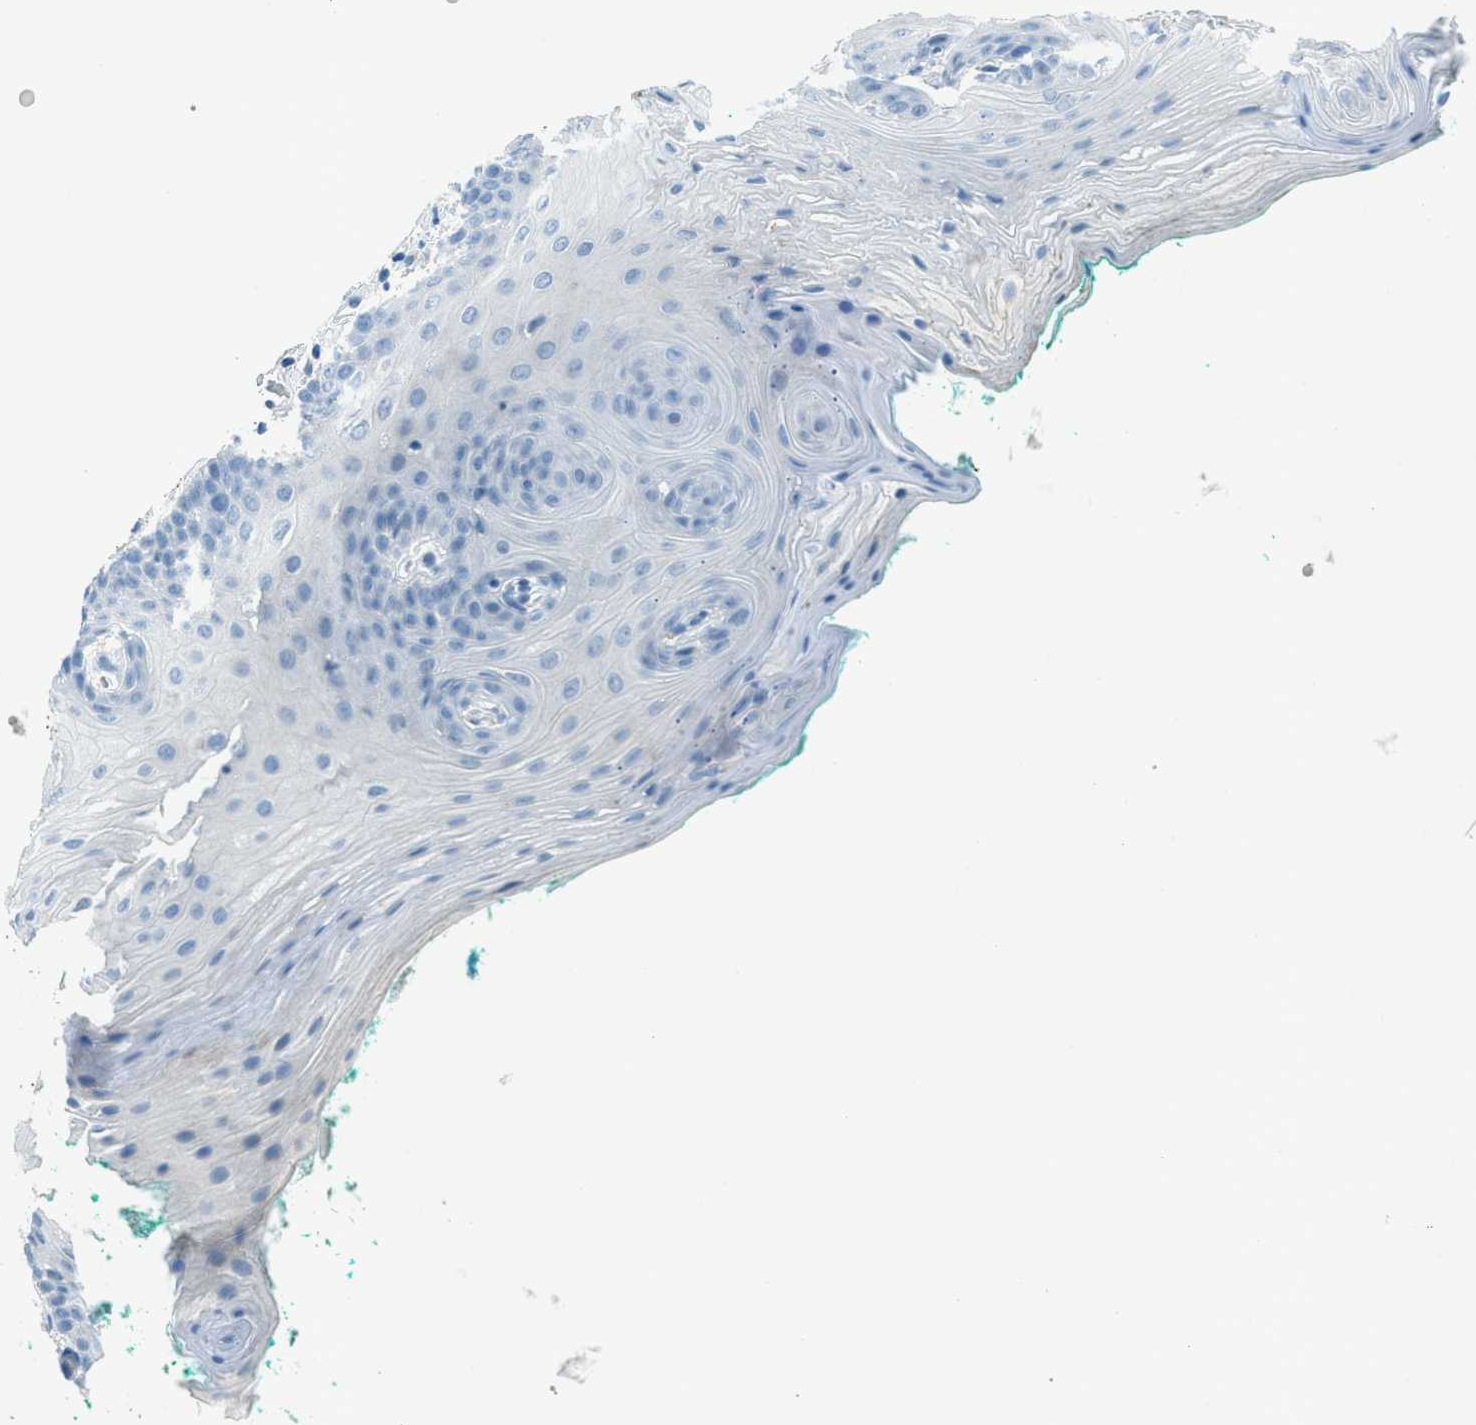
{"staining": {"intensity": "negative", "quantity": "none", "location": "none"}, "tissue": "oral mucosa", "cell_type": "Squamous epithelial cells", "image_type": "normal", "snomed": [{"axis": "morphology", "description": "Normal tissue, NOS"}, {"axis": "topography", "description": "Oral tissue"}], "caption": "DAB immunohistochemical staining of unremarkable human oral mucosa shows no significant staining in squamous epithelial cells. The staining was performed using DAB (3,3'-diaminobenzidine) to visualize the protein expression in brown, while the nuclei were stained in blue with hematoxylin (Magnification: 20x).", "gene": "KLHL8", "patient": {"sex": "male", "age": 58}}